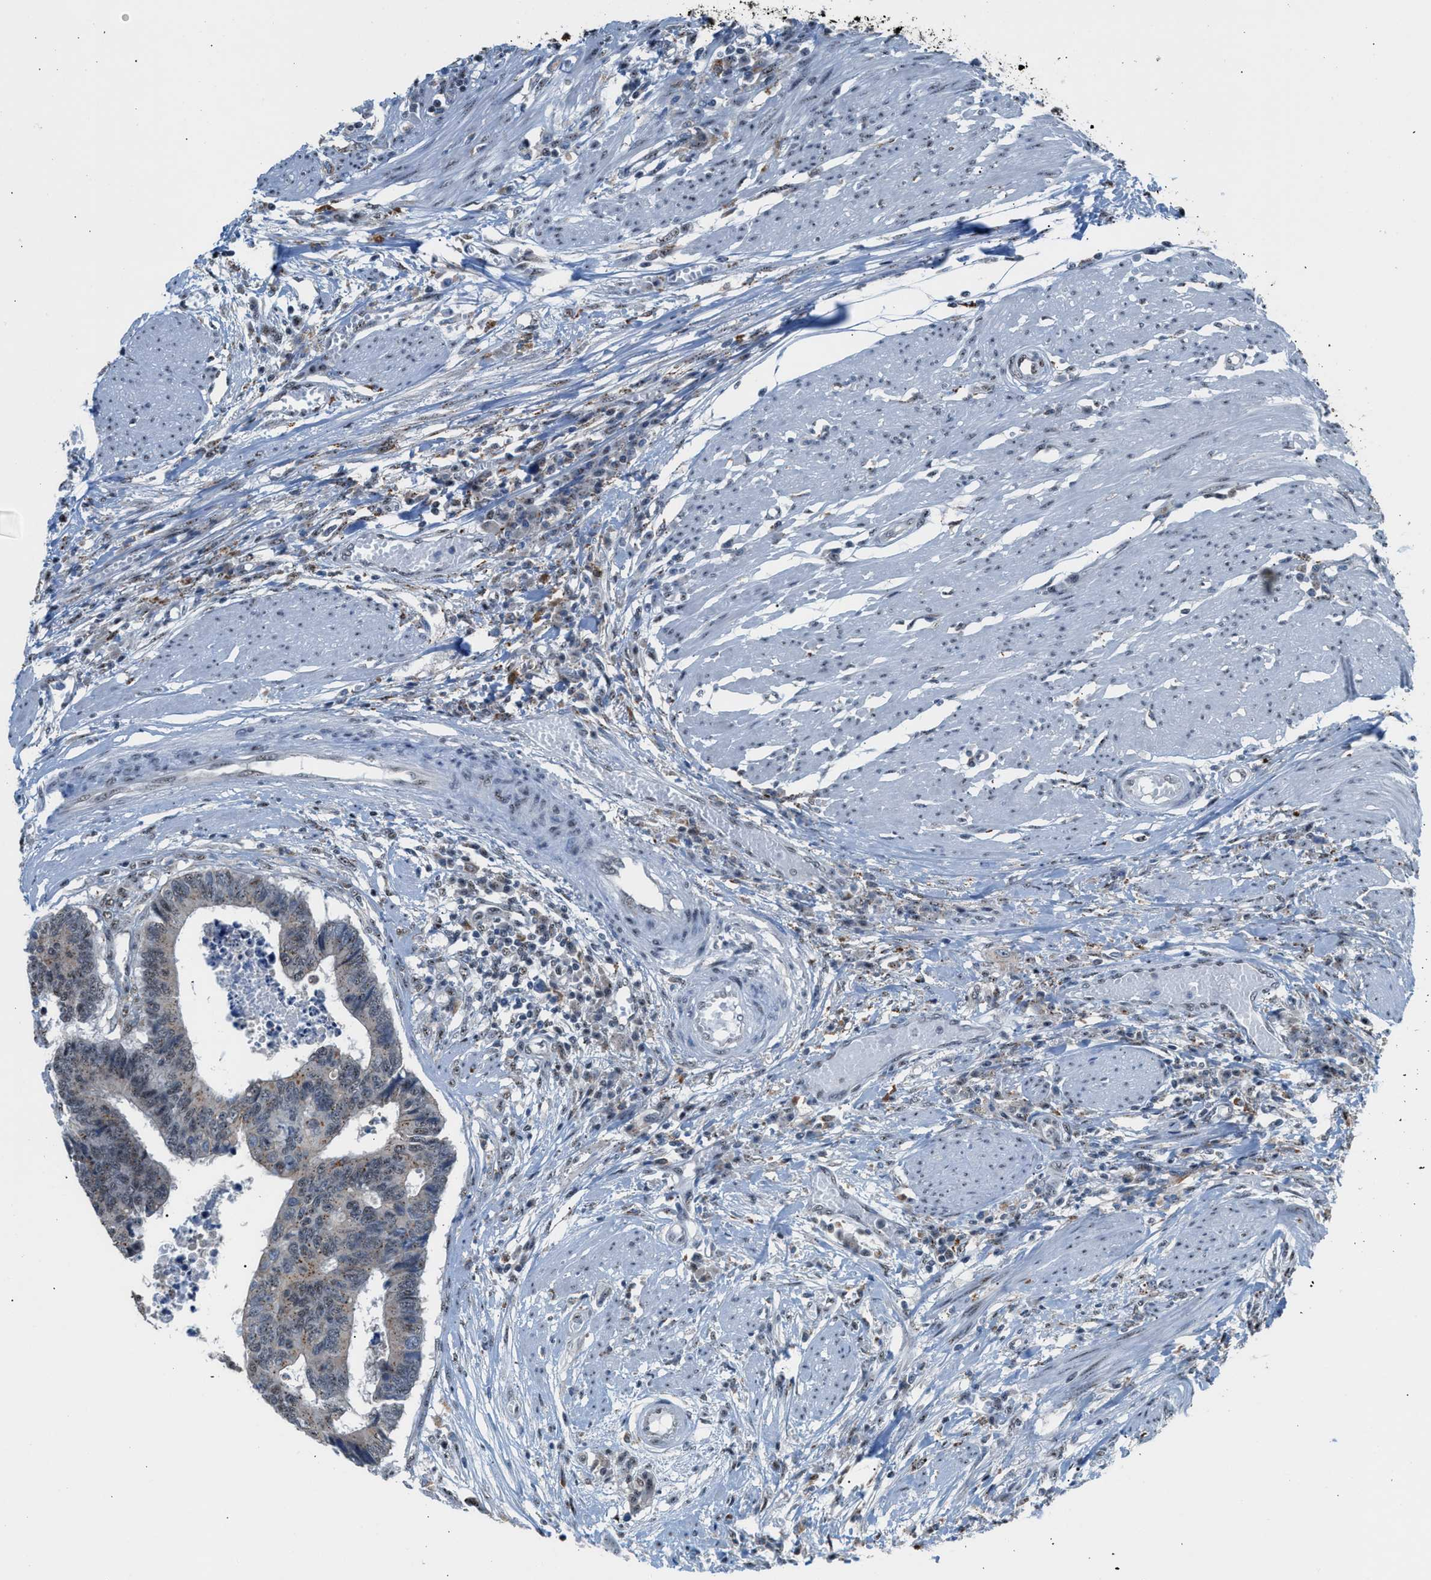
{"staining": {"intensity": "weak", "quantity": "<25%", "location": "cytoplasmic/membranous,nuclear"}, "tissue": "colorectal cancer", "cell_type": "Tumor cells", "image_type": "cancer", "snomed": [{"axis": "morphology", "description": "Adenocarcinoma, NOS"}, {"axis": "topography", "description": "Rectum"}], "caption": "Micrograph shows no significant protein positivity in tumor cells of adenocarcinoma (colorectal). The staining is performed using DAB (3,3'-diaminobenzidine) brown chromogen with nuclei counter-stained in using hematoxylin.", "gene": "CENPP", "patient": {"sex": "male", "age": 84}}